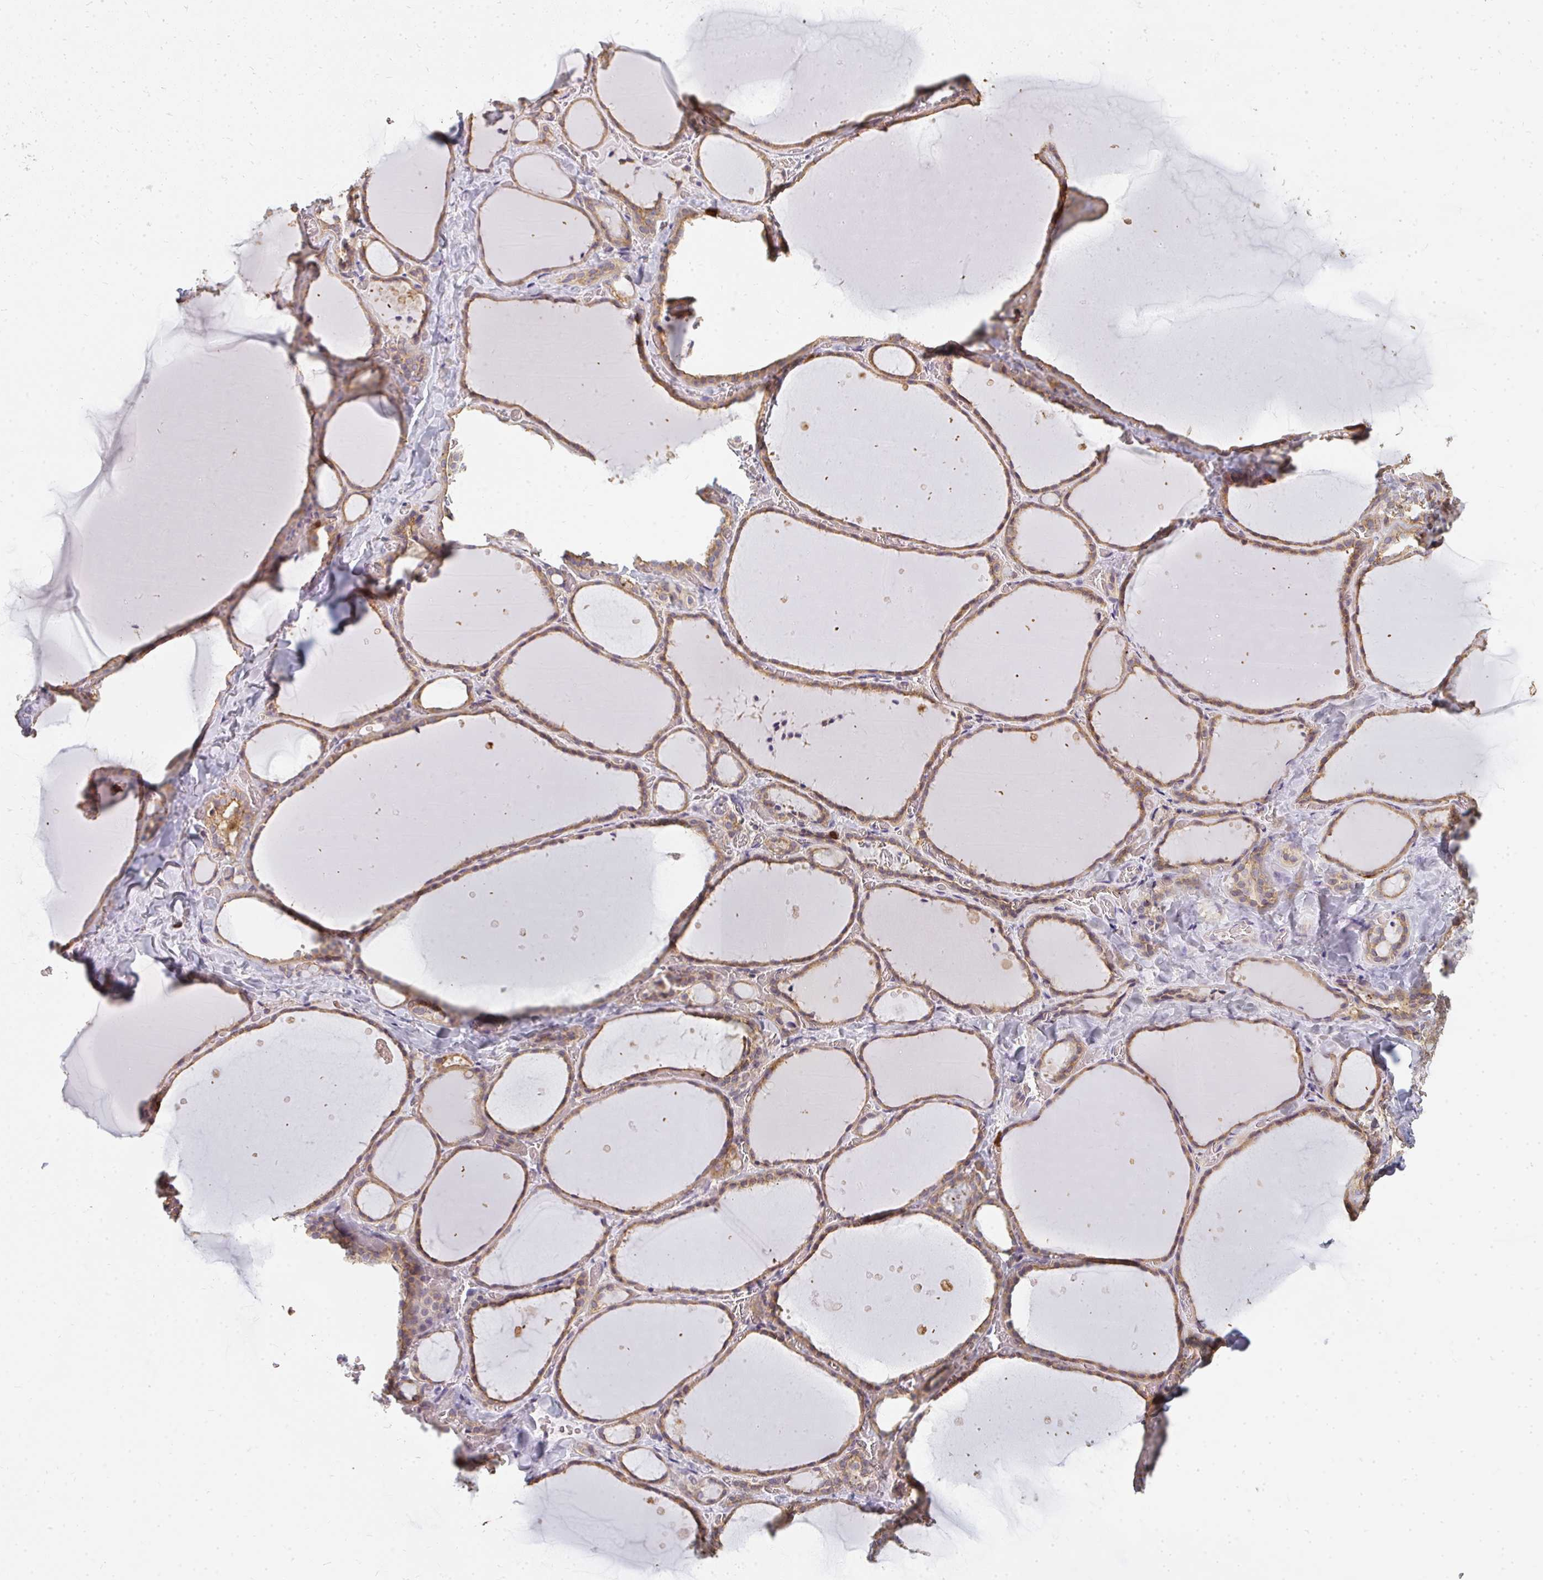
{"staining": {"intensity": "moderate", "quantity": ">75%", "location": "cytoplasmic/membranous"}, "tissue": "thyroid gland", "cell_type": "Glandular cells", "image_type": "normal", "snomed": [{"axis": "morphology", "description": "Normal tissue, NOS"}, {"axis": "topography", "description": "Thyroid gland"}], "caption": "Brown immunohistochemical staining in unremarkable human thyroid gland demonstrates moderate cytoplasmic/membranous positivity in approximately >75% of glandular cells. (IHC, brightfield microscopy, high magnification).", "gene": "CNTRL", "patient": {"sex": "female", "age": 36}}